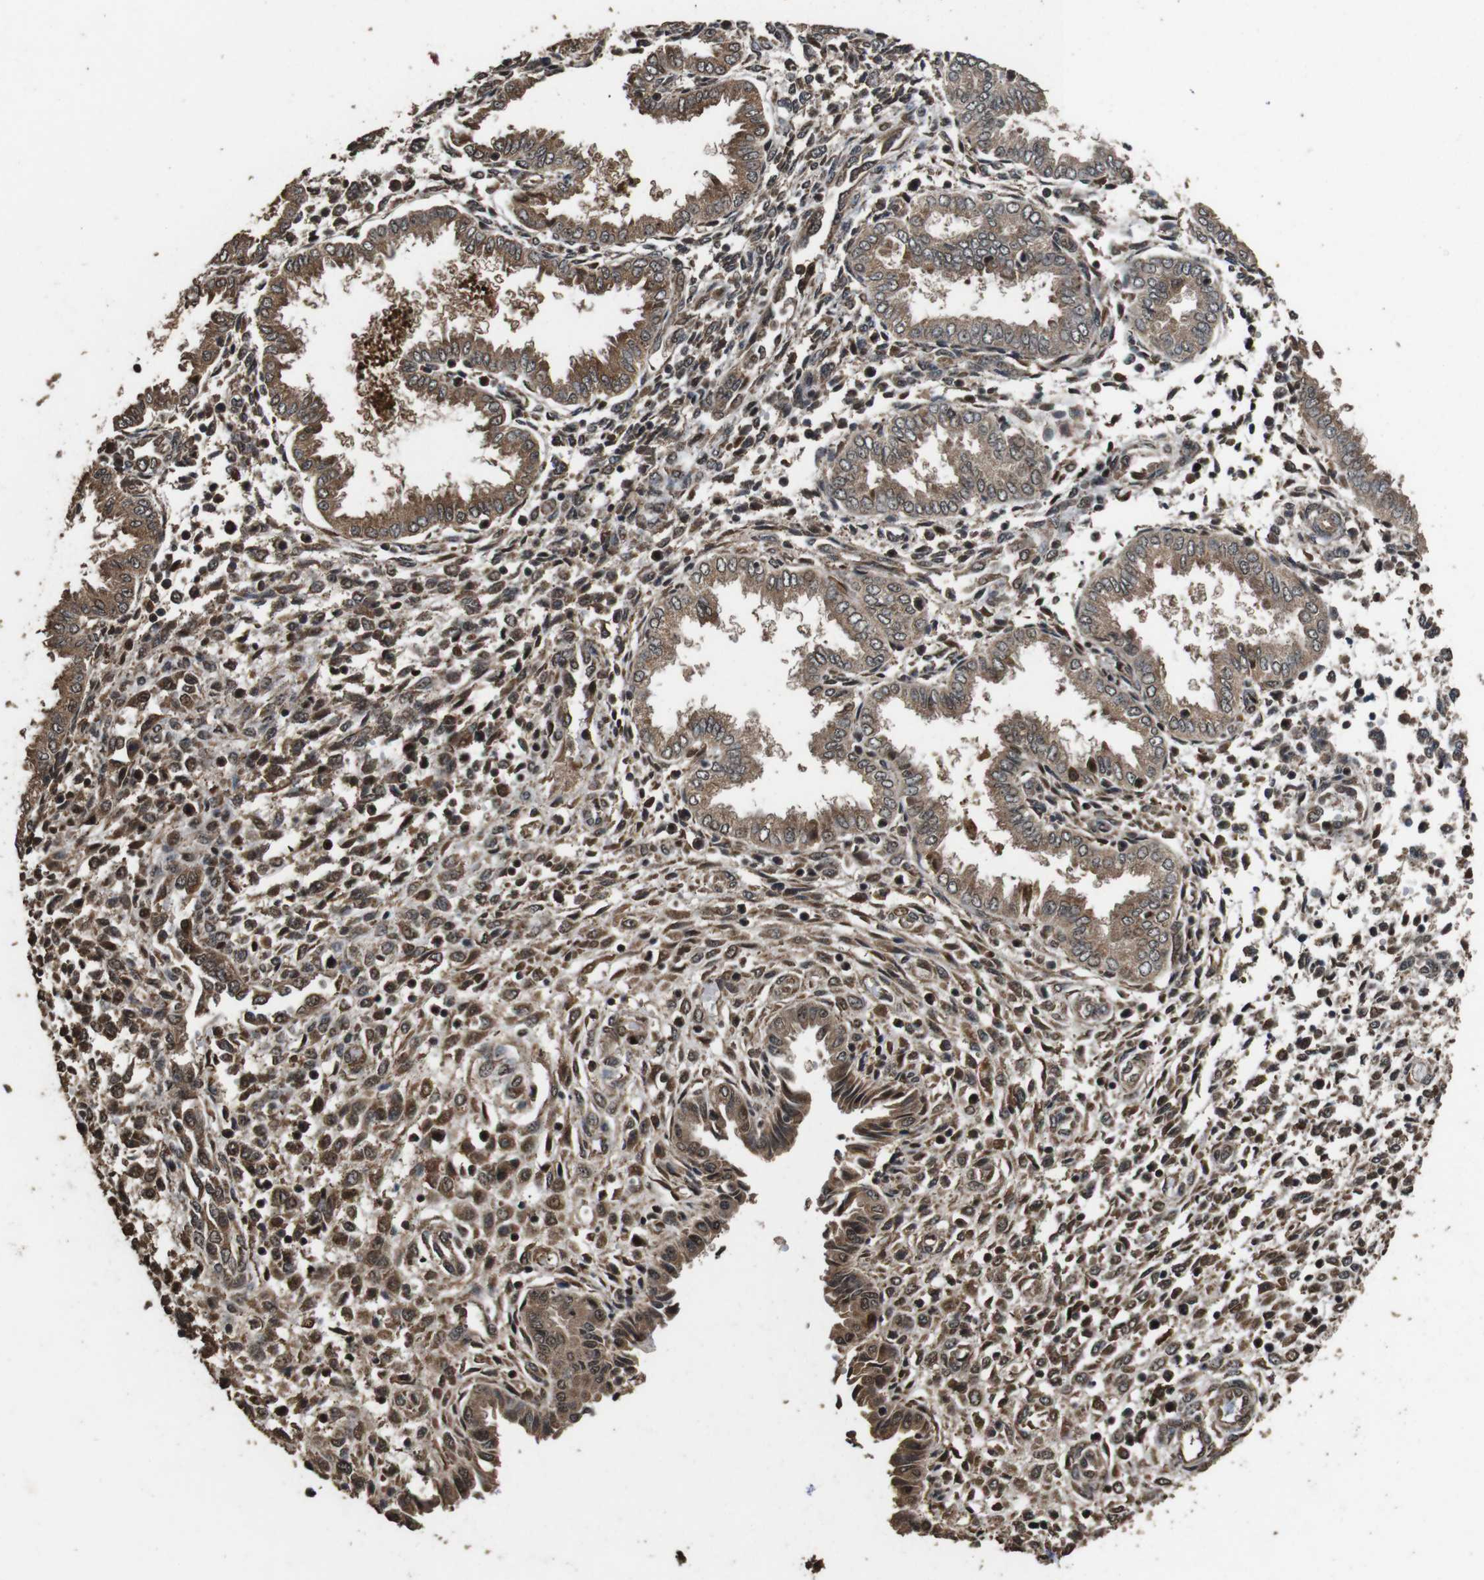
{"staining": {"intensity": "moderate", "quantity": ">75%", "location": "cytoplasmic/membranous,nuclear"}, "tissue": "endometrium", "cell_type": "Cells in endometrial stroma", "image_type": "normal", "snomed": [{"axis": "morphology", "description": "Normal tissue, NOS"}, {"axis": "topography", "description": "Endometrium"}], "caption": "An immunohistochemistry (IHC) micrograph of normal tissue is shown. Protein staining in brown highlights moderate cytoplasmic/membranous,nuclear positivity in endometrium within cells in endometrial stroma.", "gene": "RRAS2", "patient": {"sex": "female", "age": 33}}